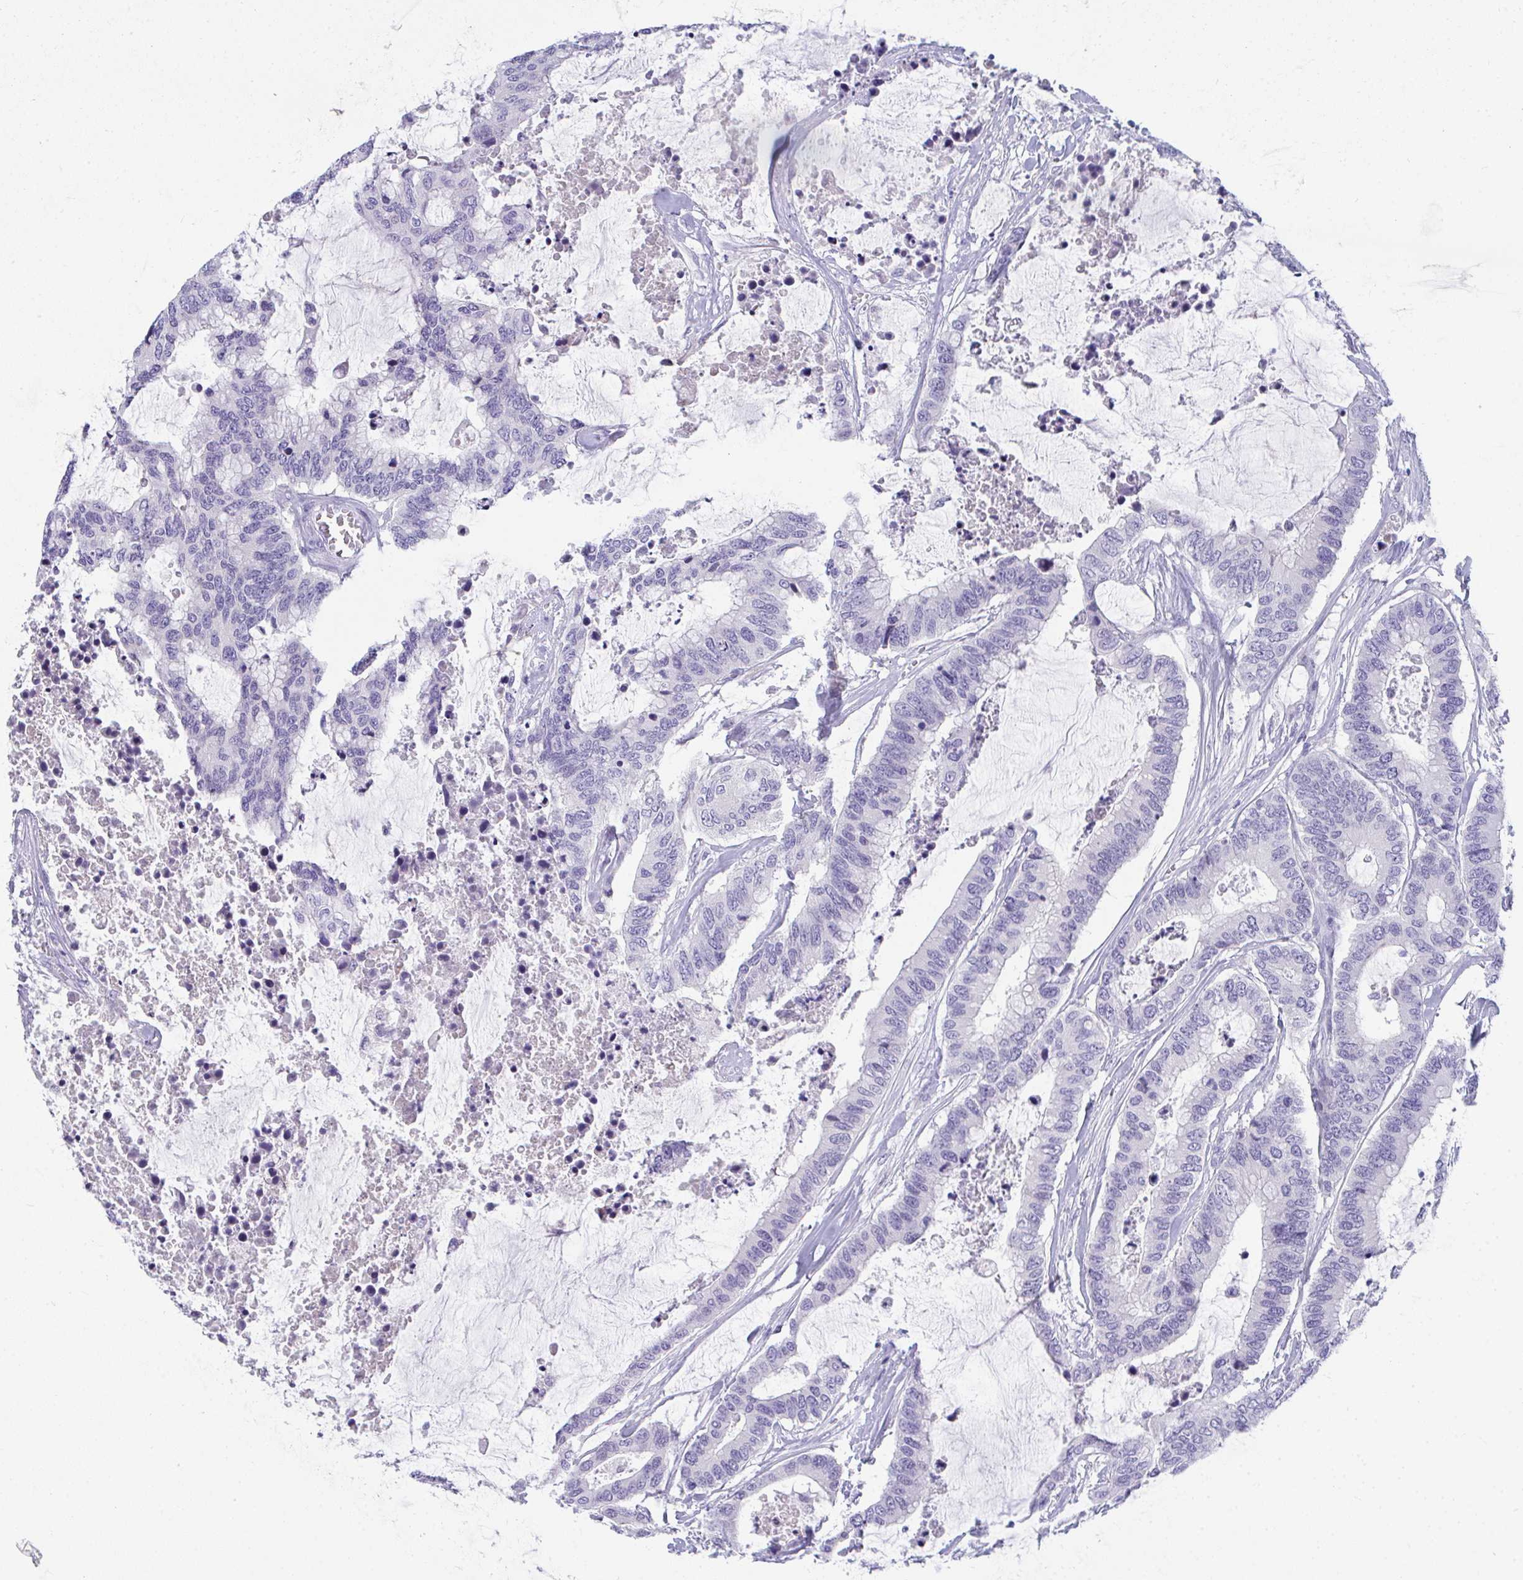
{"staining": {"intensity": "negative", "quantity": "none", "location": "none"}, "tissue": "colorectal cancer", "cell_type": "Tumor cells", "image_type": "cancer", "snomed": [{"axis": "morphology", "description": "Adenocarcinoma, NOS"}, {"axis": "topography", "description": "Rectum"}], "caption": "Immunohistochemistry (IHC) of adenocarcinoma (colorectal) exhibits no staining in tumor cells.", "gene": "TTC30B", "patient": {"sex": "female", "age": 59}}